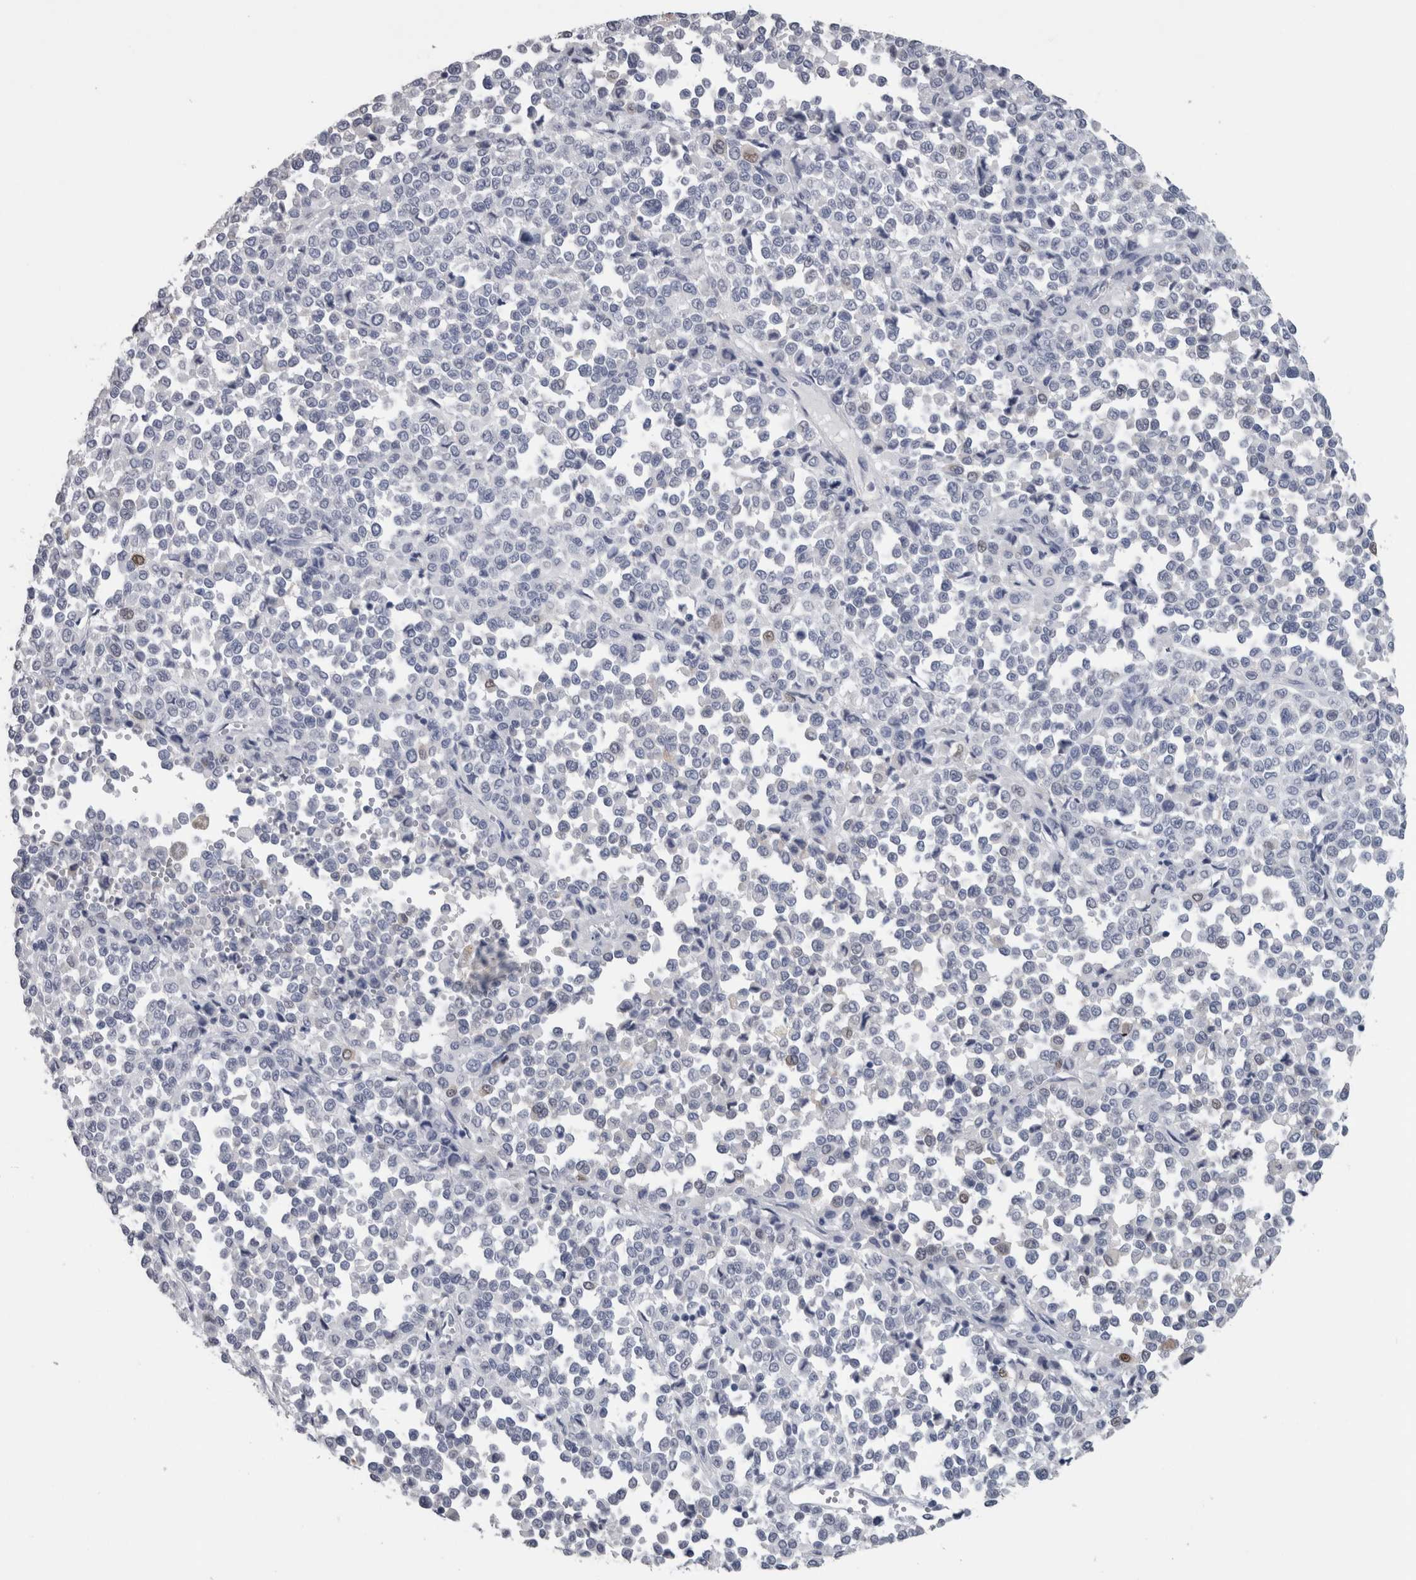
{"staining": {"intensity": "negative", "quantity": "none", "location": "none"}, "tissue": "melanoma", "cell_type": "Tumor cells", "image_type": "cancer", "snomed": [{"axis": "morphology", "description": "Malignant melanoma, Metastatic site"}, {"axis": "topography", "description": "Pancreas"}], "caption": "Human melanoma stained for a protein using IHC exhibits no positivity in tumor cells.", "gene": "CA8", "patient": {"sex": "female", "age": 30}}